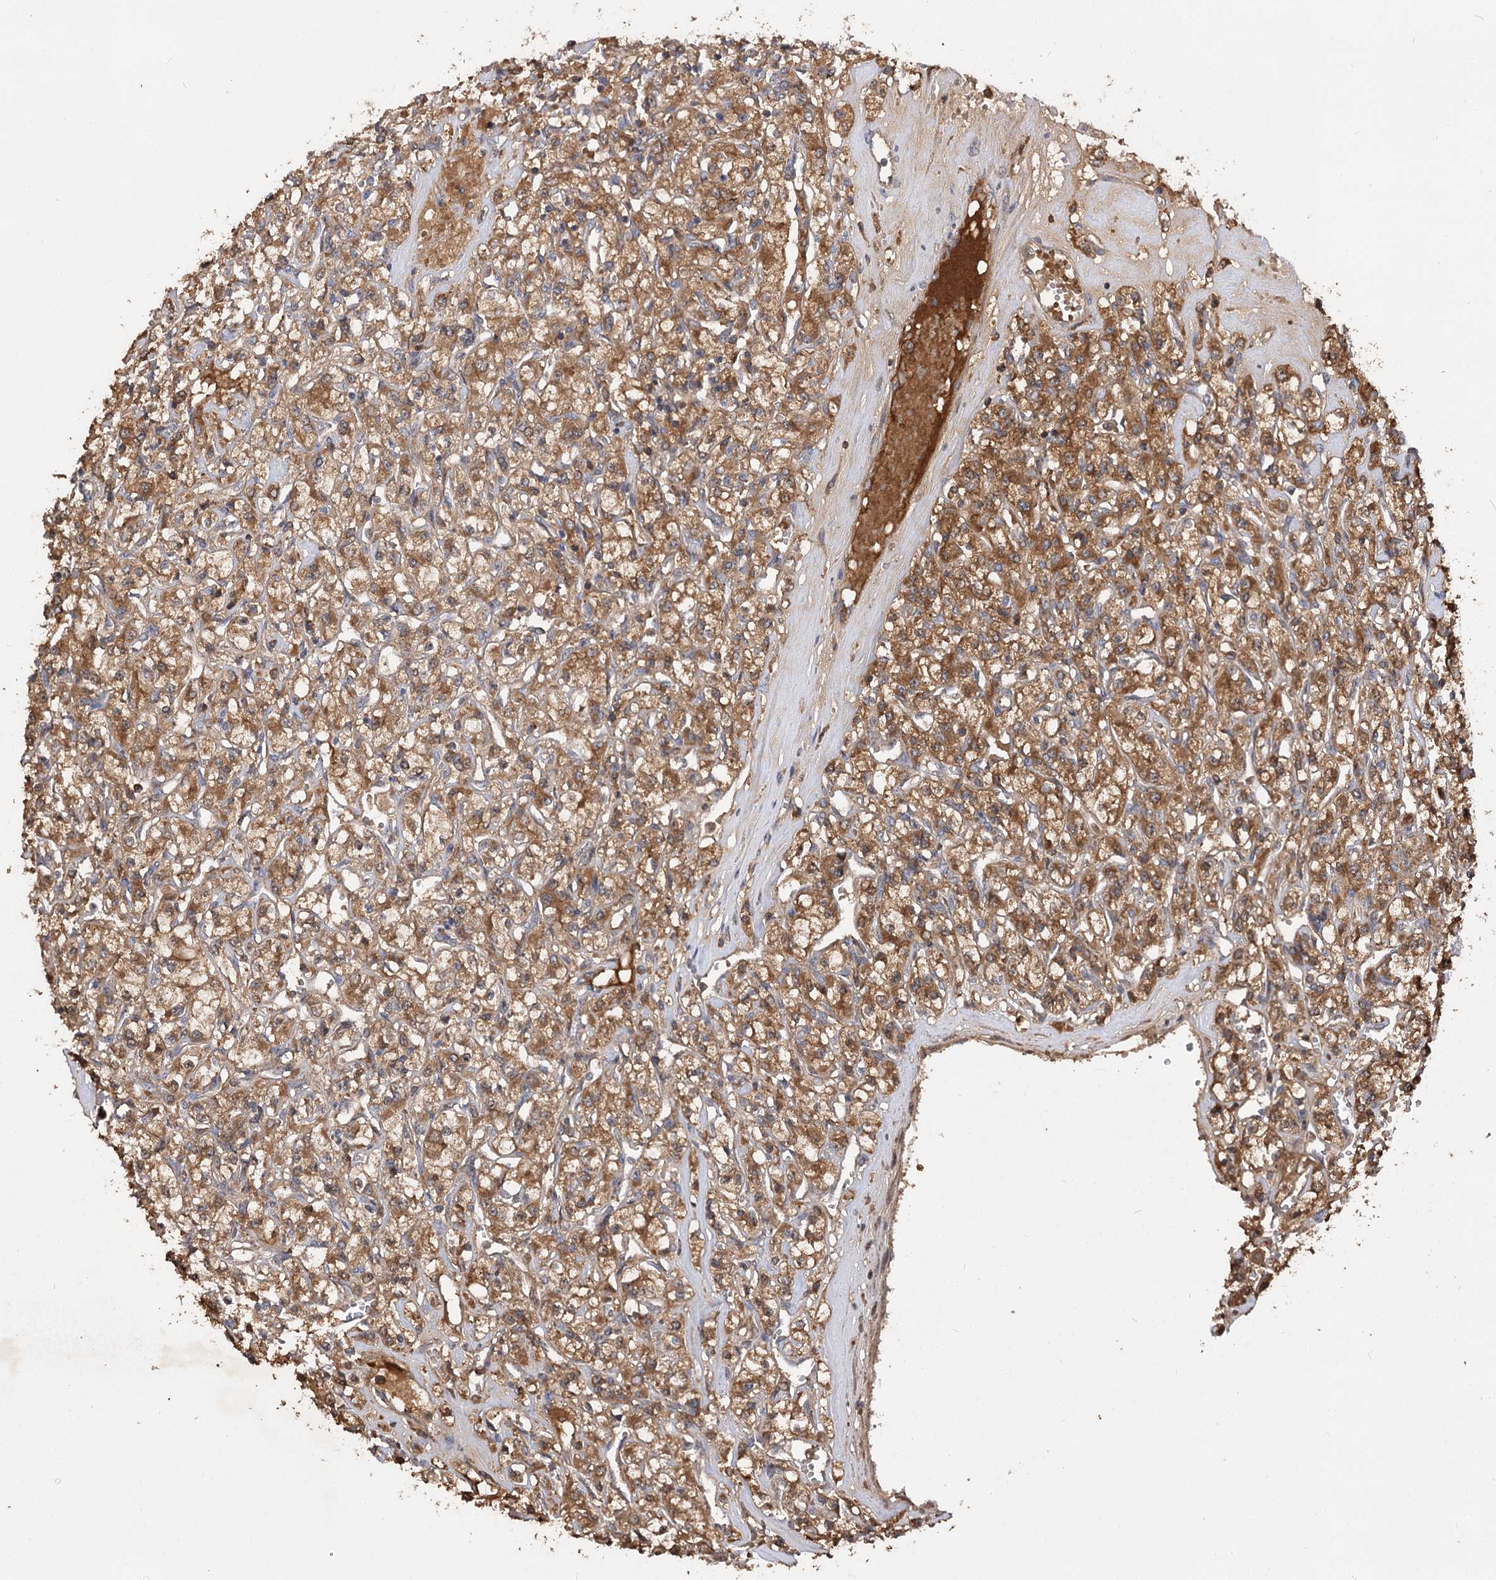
{"staining": {"intensity": "moderate", "quantity": ">75%", "location": "cytoplasmic/membranous"}, "tissue": "renal cancer", "cell_type": "Tumor cells", "image_type": "cancer", "snomed": [{"axis": "morphology", "description": "Adenocarcinoma, NOS"}, {"axis": "topography", "description": "Kidney"}], "caption": "Tumor cells reveal moderate cytoplasmic/membranous positivity in about >75% of cells in renal cancer (adenocarcinoma).", "gene": "ARL13A", "patient": {"sex": "female", "age": 59}}